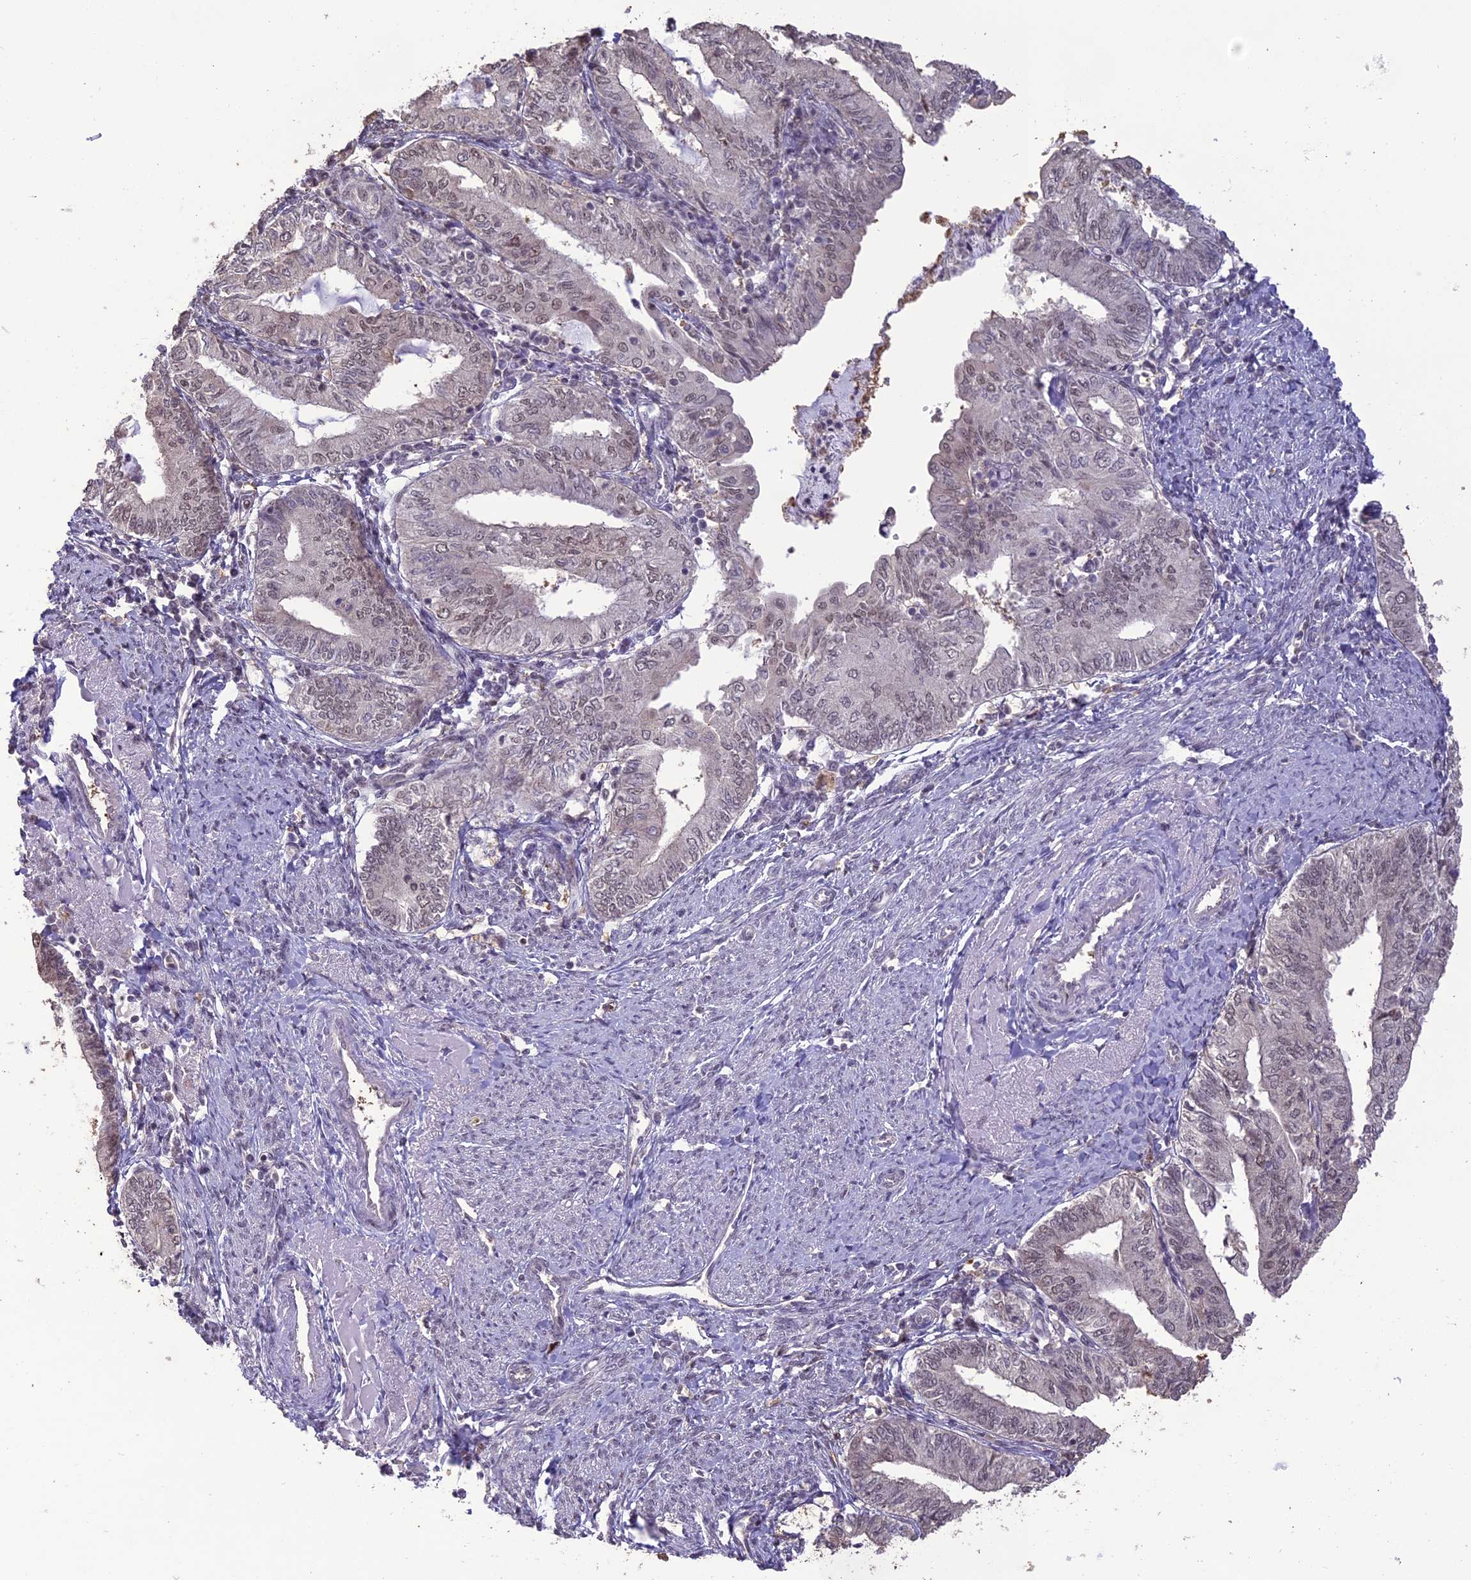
{"staining": {"intensity": "weak", "quantity": "25%-75%", "location": "nuclear"}, "tissue": "endometrial cancer", "cell_type": "Tumor cells", "image_type": "cancer", "snomed": [{"axis": "morphology", "description": "Adenocarcinoma, NOS"}, {"axis": "topography", "description": "Endometrium"}], "caption": "Adenocarcinoma (endometrial) stained for a protein (brown) demonstrates weak nuclear positive staining in approximately 25%-75% of tumor cells.", "gene": "TIGD7", "patient": {"sex": "female", "age": 66}}